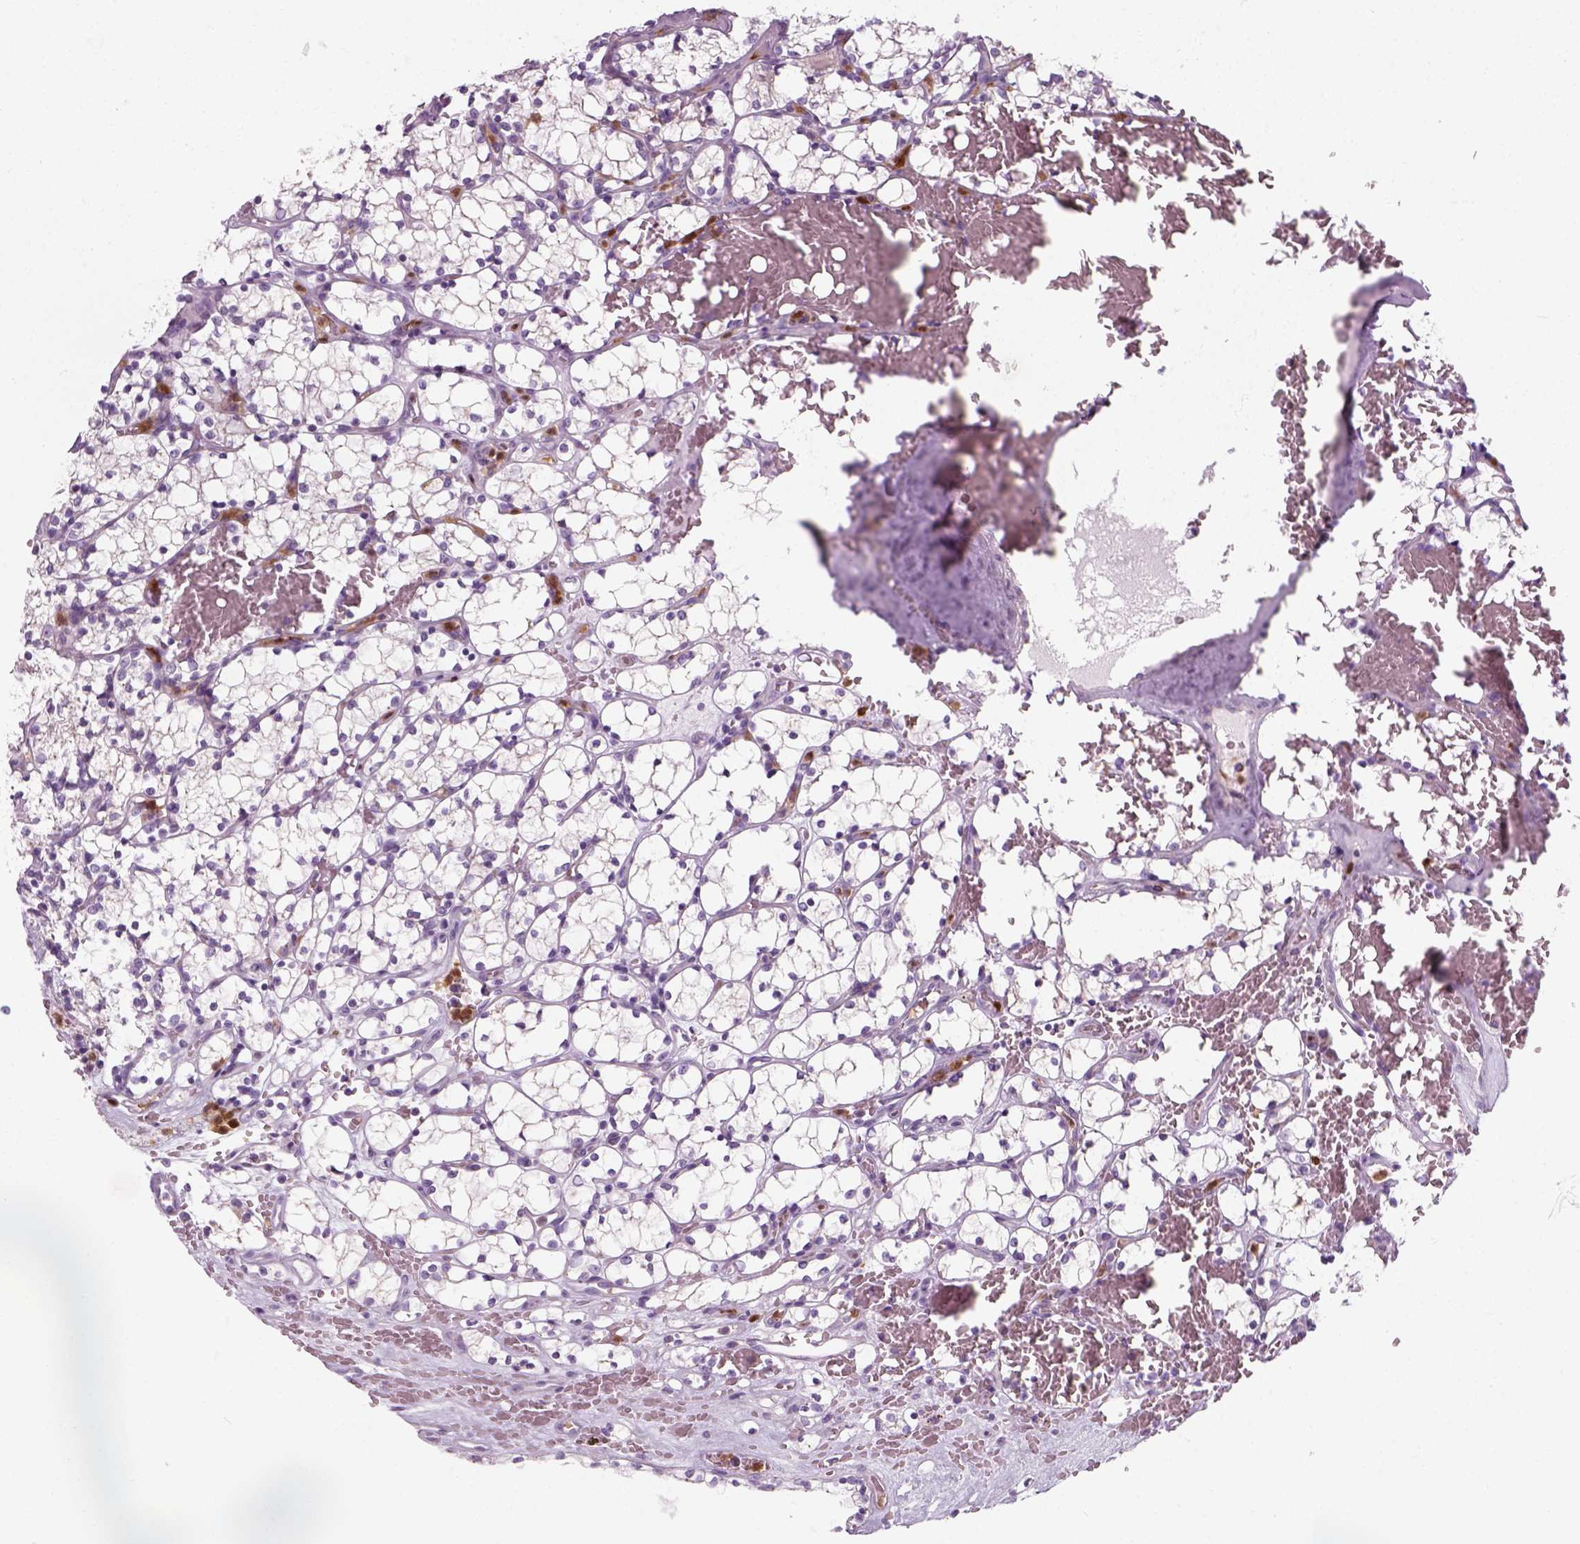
{"staining": {"intensity": "negative", "quantity": "none", "location": "none"}, "tissue": "renal cancer", "cell_type": "Tumor cells", "image_type": "cancer", "snomed": [{"axis": "morphology", "description": "Adenocarcinoma, NOS"}, {"axis": "topography", "description": "Kidney"}], "caption": "Immunohistochemical staining of human renal adenocarcinoma displays no significant positivity in tumor cells.", "gene": "IL4", "patient": {"sex": "female", "age": 69}}